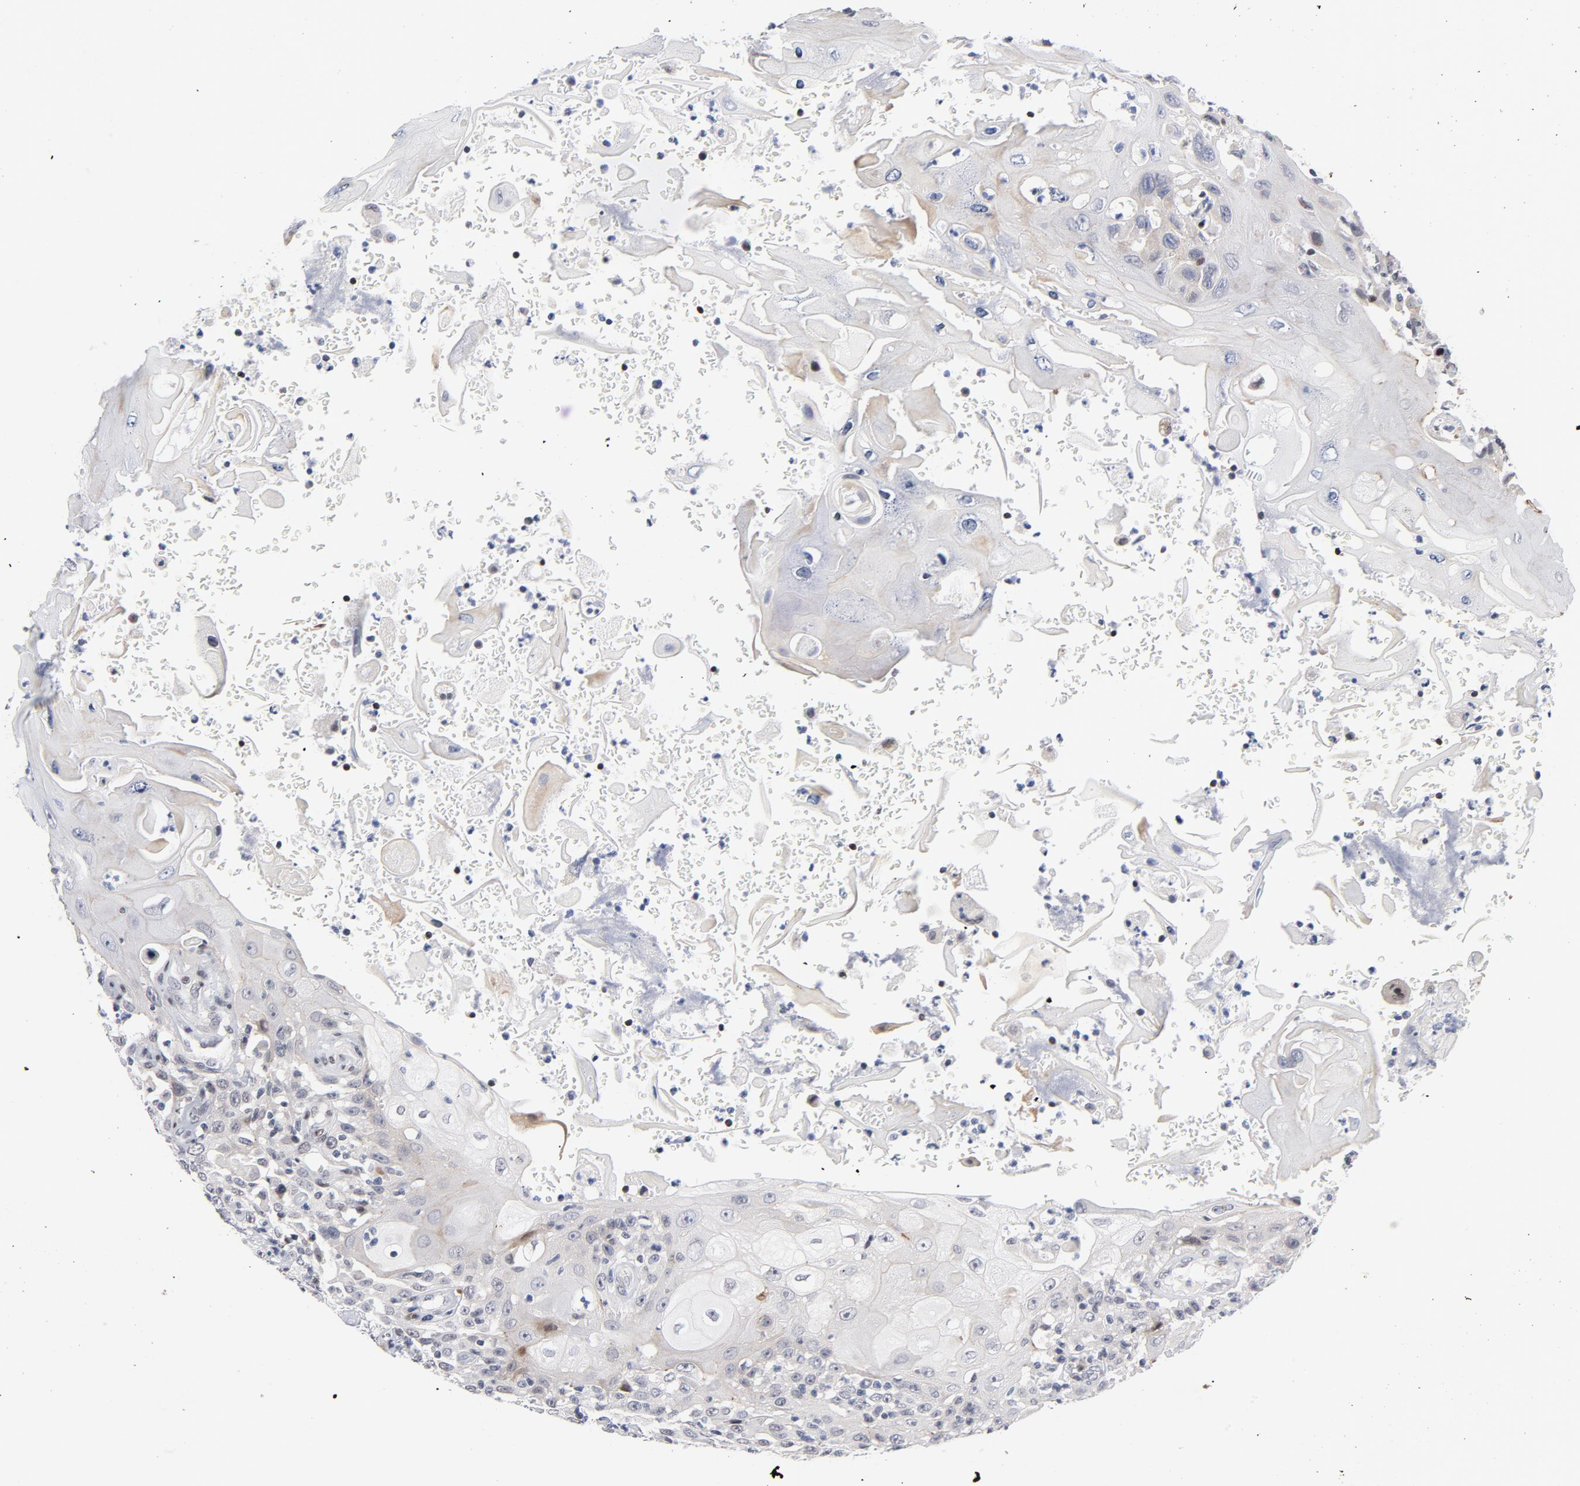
{"staining": {"intensity": "weak", "quantity": "<25%", "location": "cytoplasmic/membranous"}, "tissue": "head and neck cancer", "cell_type": "Tumor cells", "image_type": "cancer", "snomed": [{"axis": "morphology", "description": "Squamous cell carcinoma, NOS"}, {"axis": "topography", "description": "Oral tissue"}, {"axis": "topography", "description": "Head-Neck"}], "caption": "High magnification brightfield microscopy of head and neck cancer stained with DAB (brown) and counterstained with hematoxylin (blue): tumor cells show no significant expression.", "gene": "NFIC", "patient": {"sex": "female", "age": 76}}